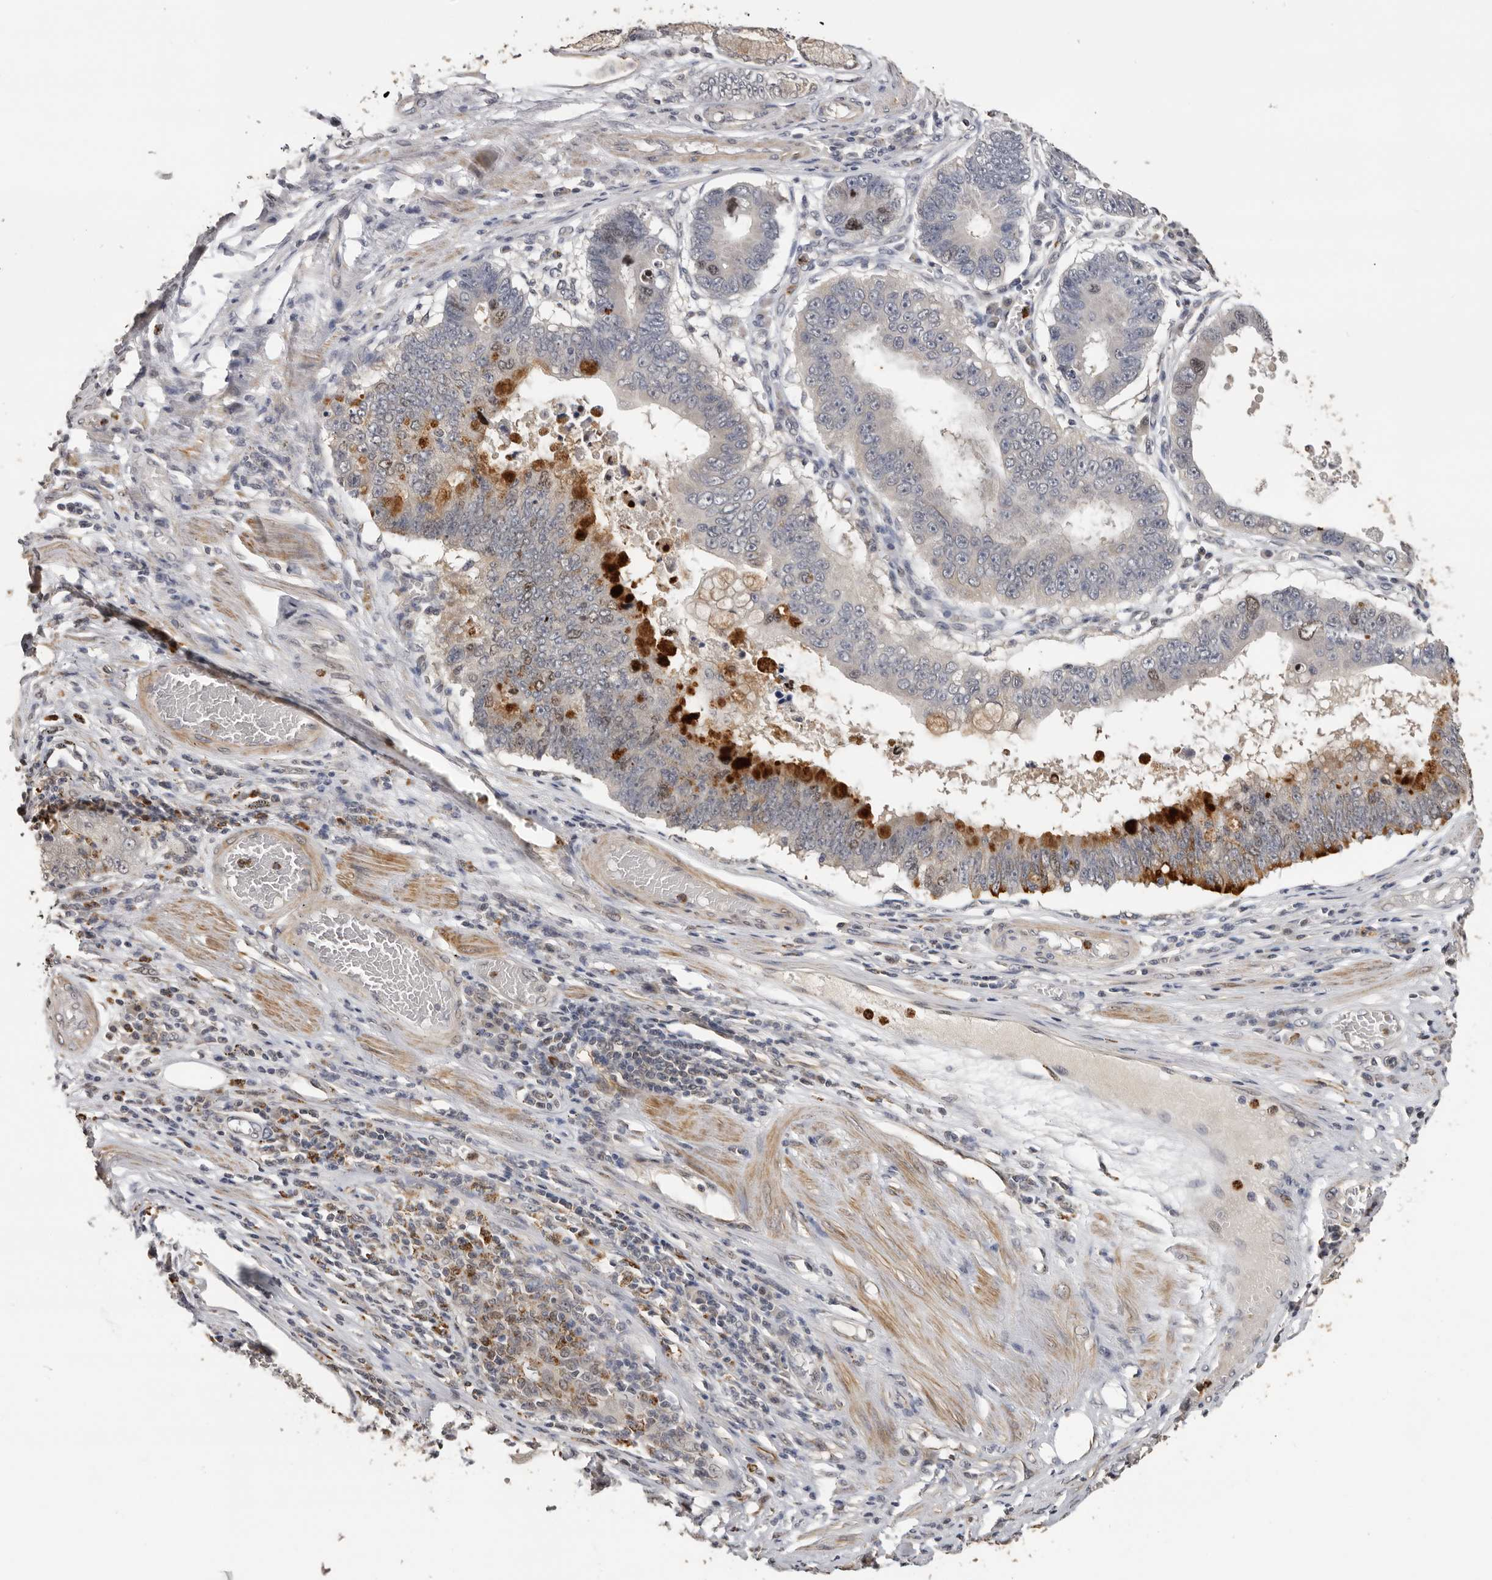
{"staining": {"intensity": "strong", "quantity": "<25%", "location": "cytoplasmic/membranous,nuclear"}, "tissue": "stomach cancer", "cell_type": "Tumor cells", "image_type": "cancer", "snomed": [{"axis": "morphology", "description": "Adenocarcinoma, NOS"}, {"axis": "topography", "description": "Stomach"}], "caption": "Immunohistochemical staining of stomach cancer (adenocarcinoma) shows medium levels of strong cytoplasmic/membranous and nuclear protein staining in about <25% of tumor cells. (DAB (3,3'-diaminobenzidine) = brown stain, brightfield microscopy at high magnification).", "gene": "KIF2B", "patient": {"sex": "male", "age": 59}}